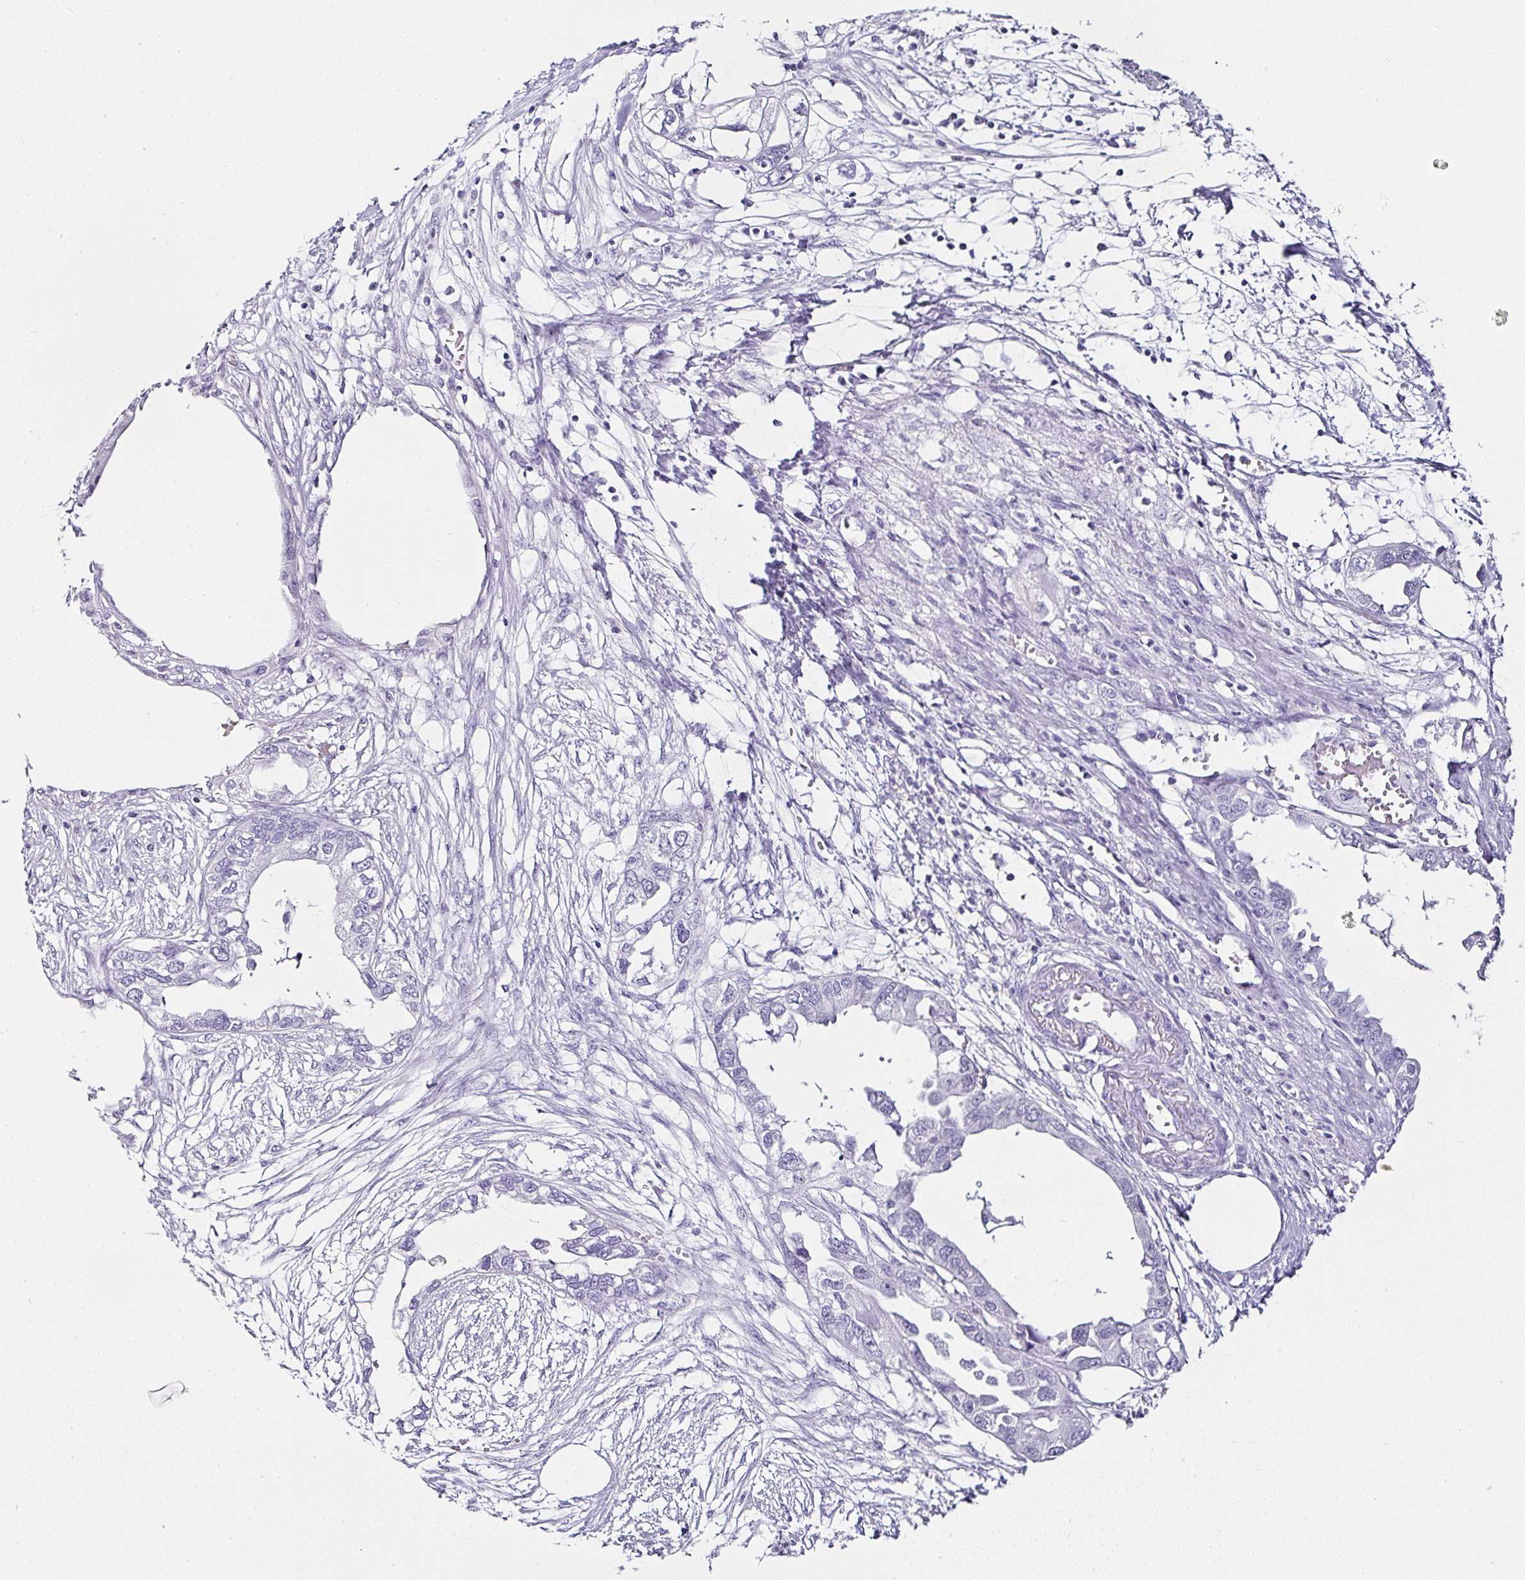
{"staining": {"intensity": "negative", "quantity": "none", "location": "none"}, "tissue": "endometrial cancer", "cell_type": "Tumor cells", "image_type": "cancer", "snomed": [{"axis": "morphology", "description": "Adenocarcinoma, NOS"}, {"axis": "morphology", "description": "Adenocarcinoma, metastatic, NOS"}, {"axis": "topography", "description": "Adipose tissue"}, {"axis": "topography", "description": "Endometrium"}], "caption": "Immunohistochemistry micrograph of human adenocarcinoma (endometrial) stained for a protein (brown), which demonstrates no expression in tumor cells.", "gene": "SERPINB3", "patient": {"sex": "female", "age": 67}}